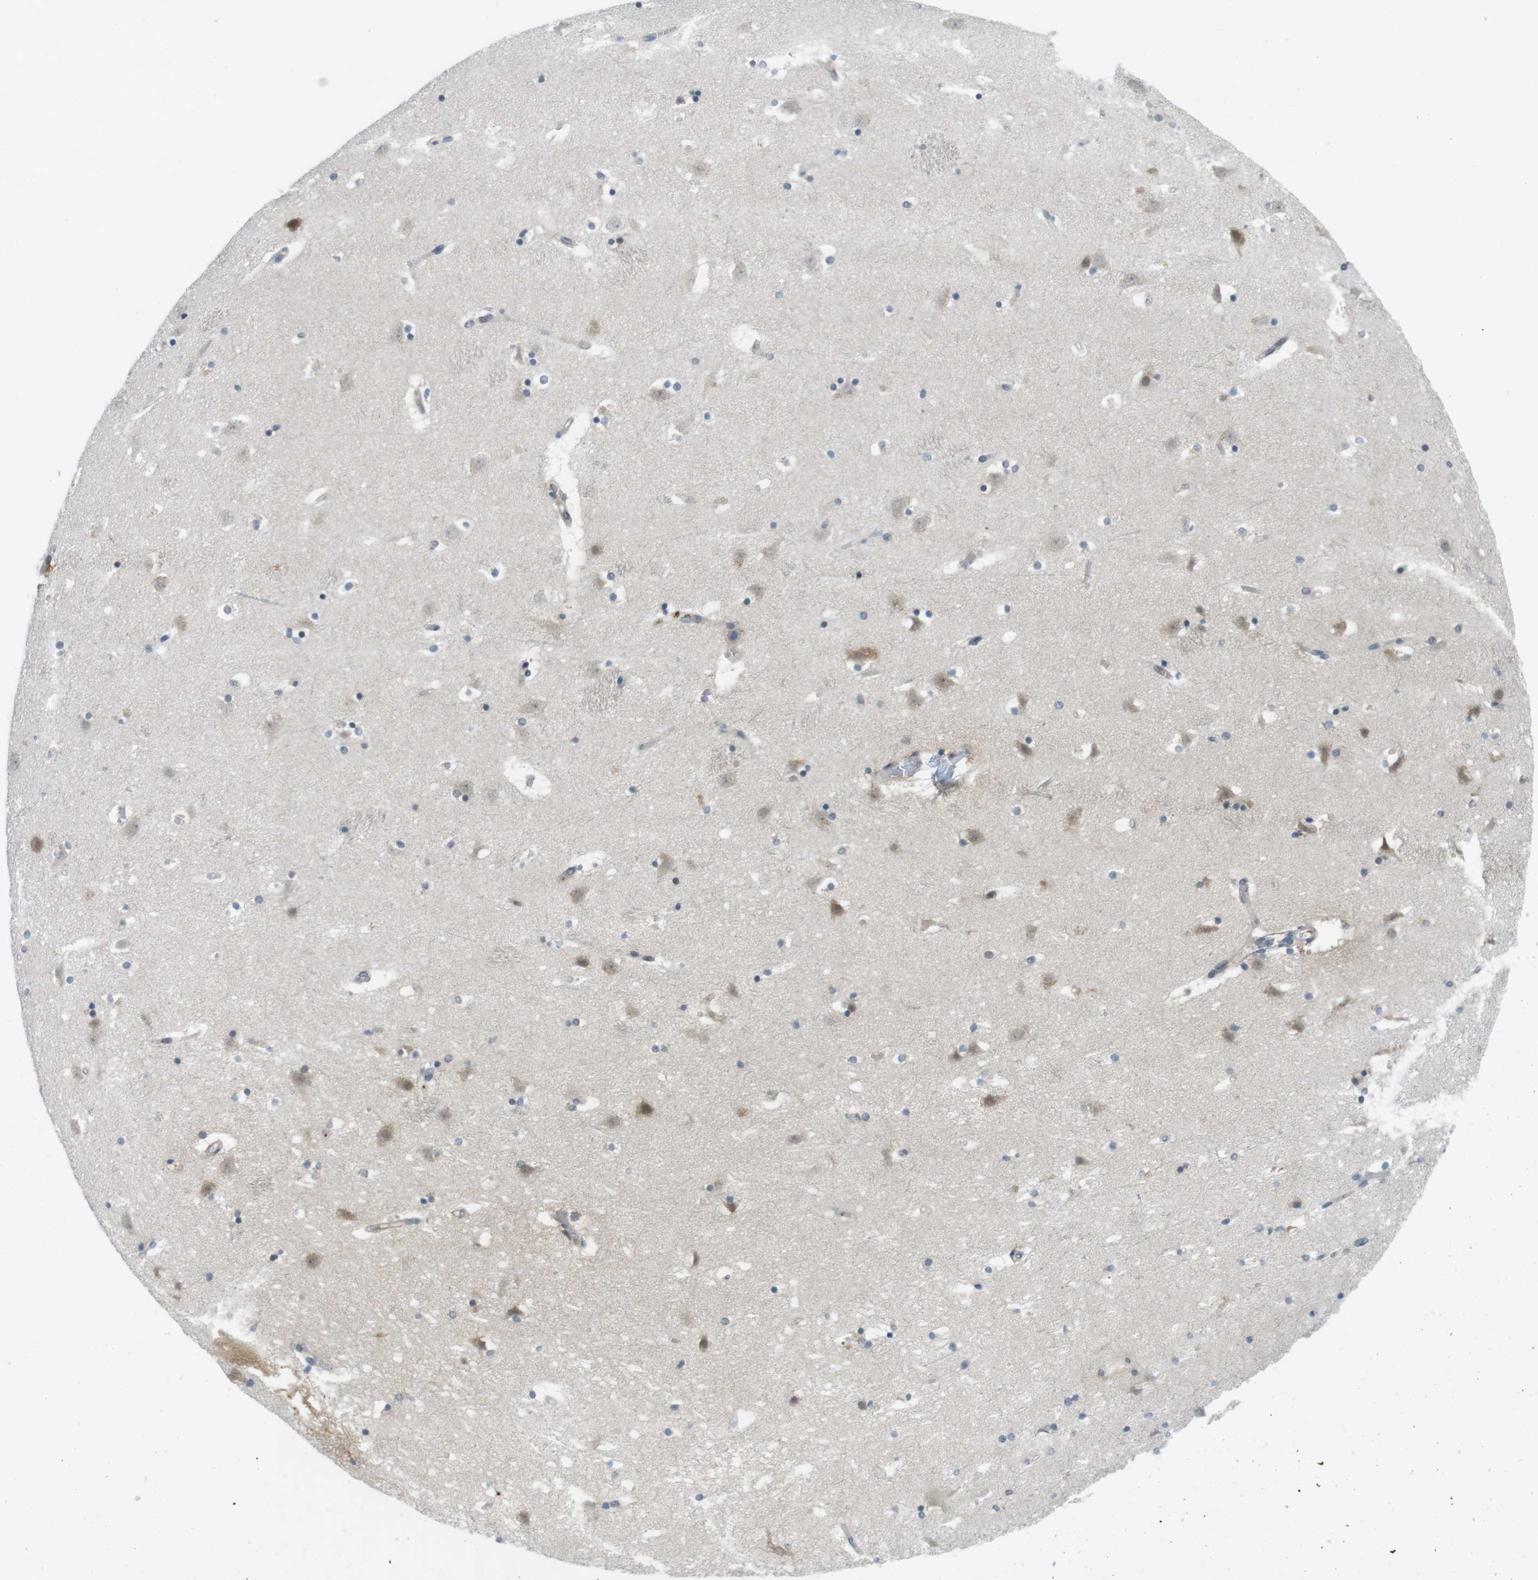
{"staining": {"intensity": "weak", "quantity": "25%-75%", "location": "cytoplasmic/membranous,nuclear"}, "tissue": "caudate", "cell_type": "Glial cells", "image_type": "normal", "snomed": [{"axis": "morphology", "description": "Normal tissue, NOS"}, {"axis": "topography", "description": "Lateral ventricle wall"}], "caption": "The photomicrograph exhibits a brown stain indicating the presence of a protein in the cytoplasmic/membranous,nuclear of glial cells in caudate. The protein is shown in brown color, while the nuclei are stained blue.", "gene": "CASP2", "patient": {"sex": "male", "age": 45}}